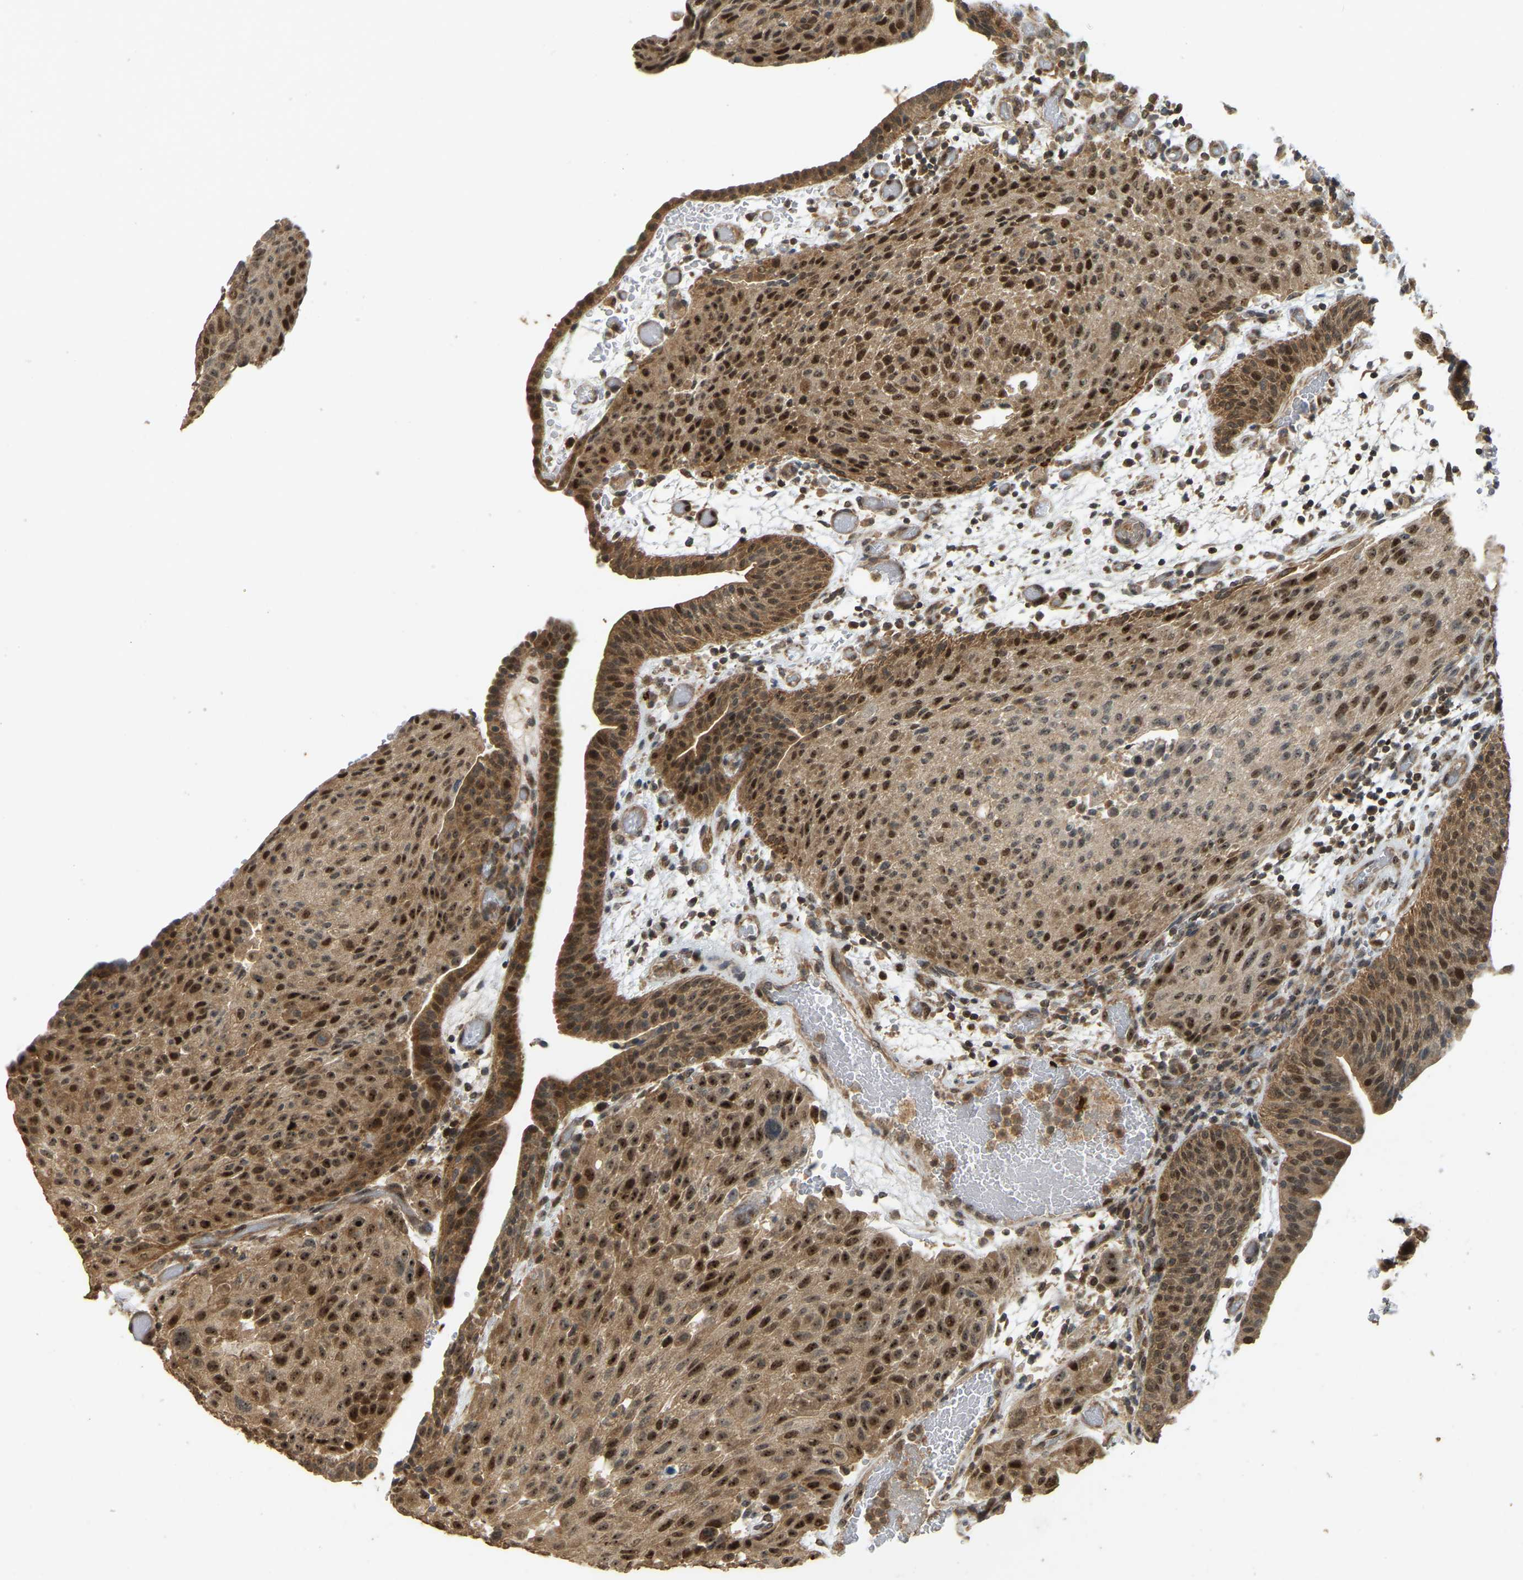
{"staining": {"intensity": "strong", "quantity": ">75%", "location": "cytoplasmic/membranous,nuclear"}, "tissue": "urothelial cancer", "cell_type": "Tumor cells", "image_type": "cancer", "snomed": [{"axis": "morphology", "description": "Urothelial carcinoma, Low grade"}, {"axis": "morphology", "description": "Urothelial carcinoma, High grade"}, {"axis": "topography", "description": "Urinary bladder"}], "caption": "Protein staining exhibits strong cytoplasmic/membranous and nuclear expression in approximately >75% of tumor cells in urothelial cancer. (IHC, brightfield microscopy, high magnification).", "gene": "BRF2", "patient": {"sex": "male", "age": 35}}